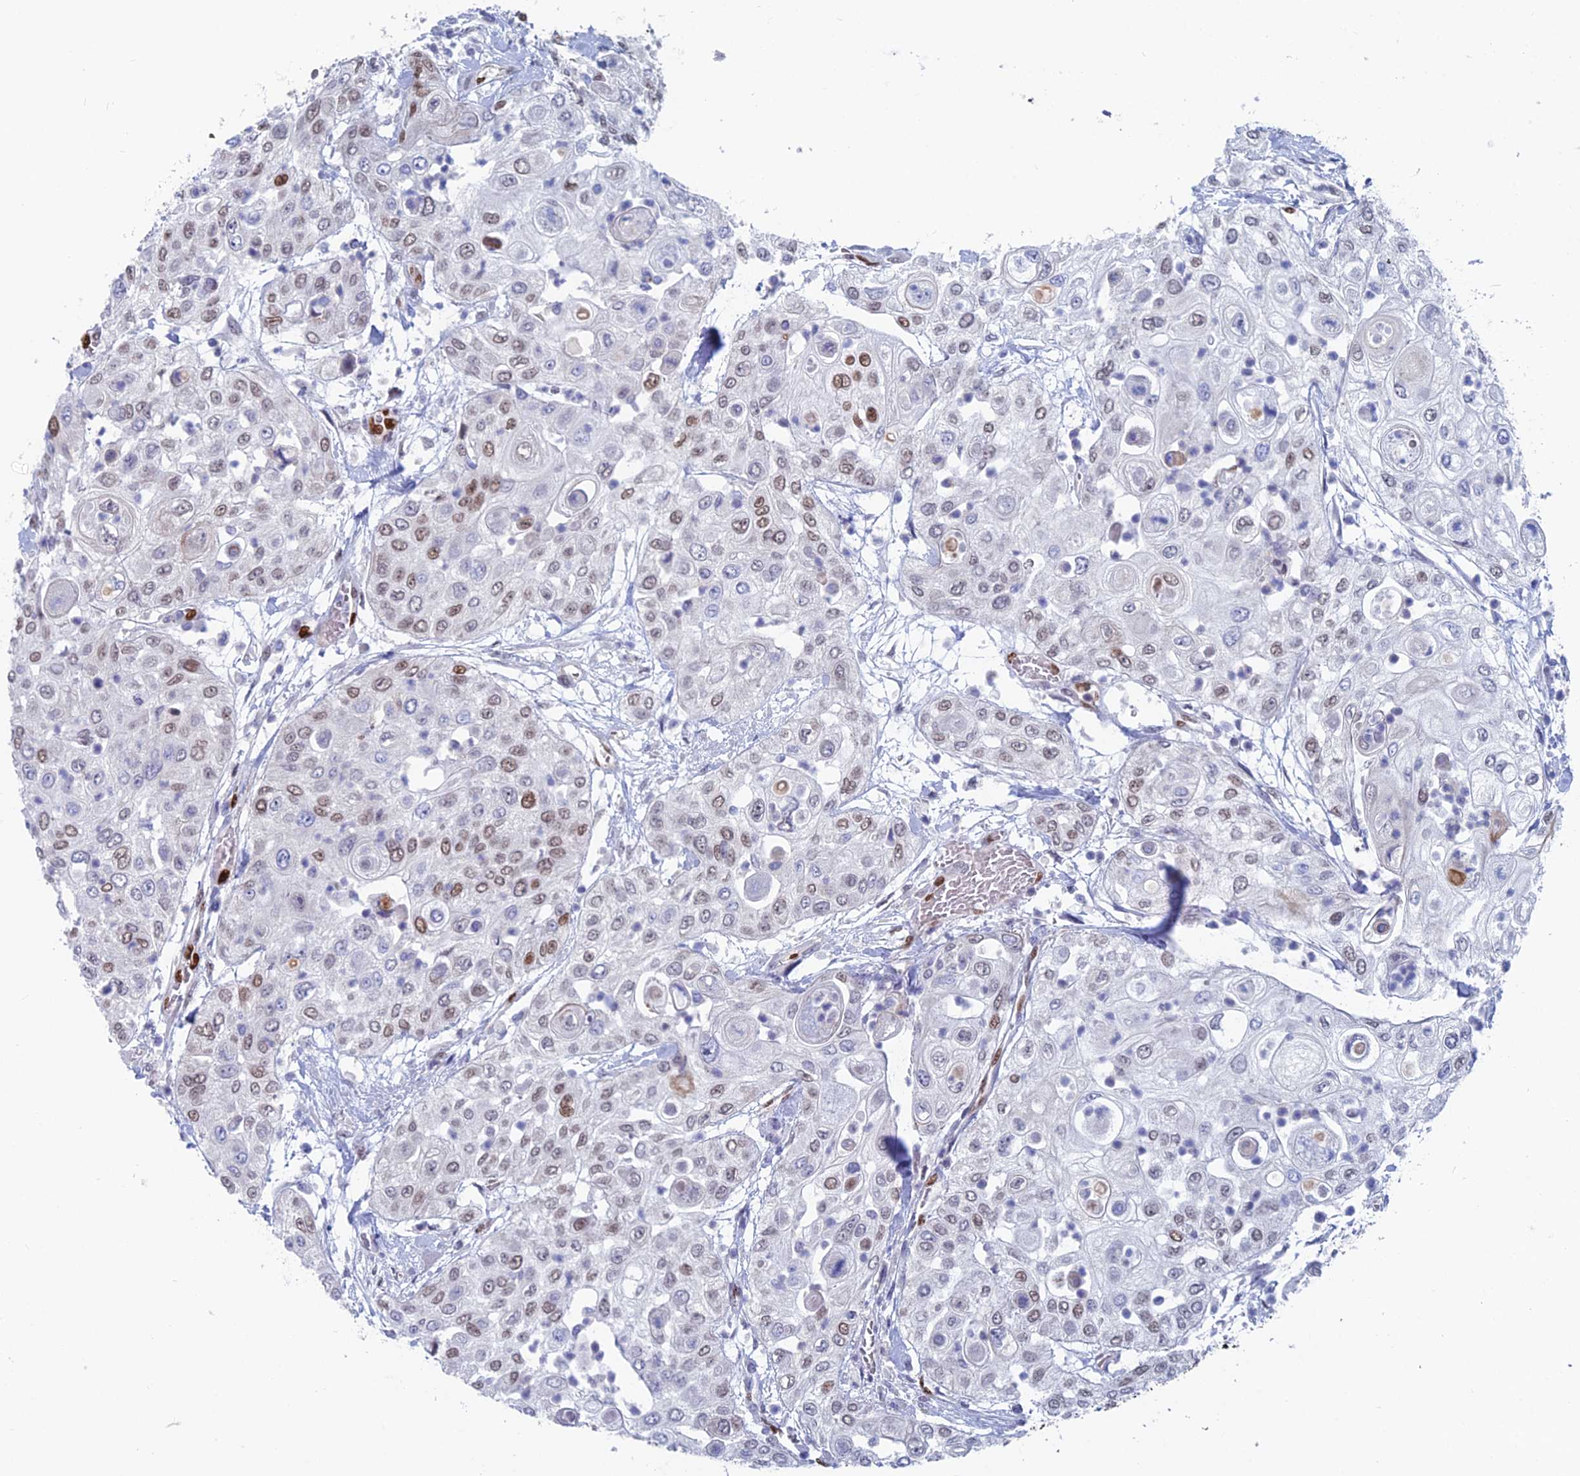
{"staining": {"intensity": "weak", "quantity": "25%-75%", "location": "nuclear"}, "tissue": "urothelial cancer", "cell_type": "Tumor cells", "image_type": "cancer", "snomed": [{"axis": "morphology", "description": "Urothelial carcinoma, High grade"}, {"axis": "topography", "description": "Urinary bladder"}], "caption": "Immunohistochemistry (IHC) micrograph of neoplastic tissue: urothelial cancer stained using immunohistochemistry reveals low levels of weak protein expression localized specifically in the nuclear of tumor cells, appearing as a nuclear brown color.", "gene": "NOL4L", "patient": {"sex": "female", "age": 79}}